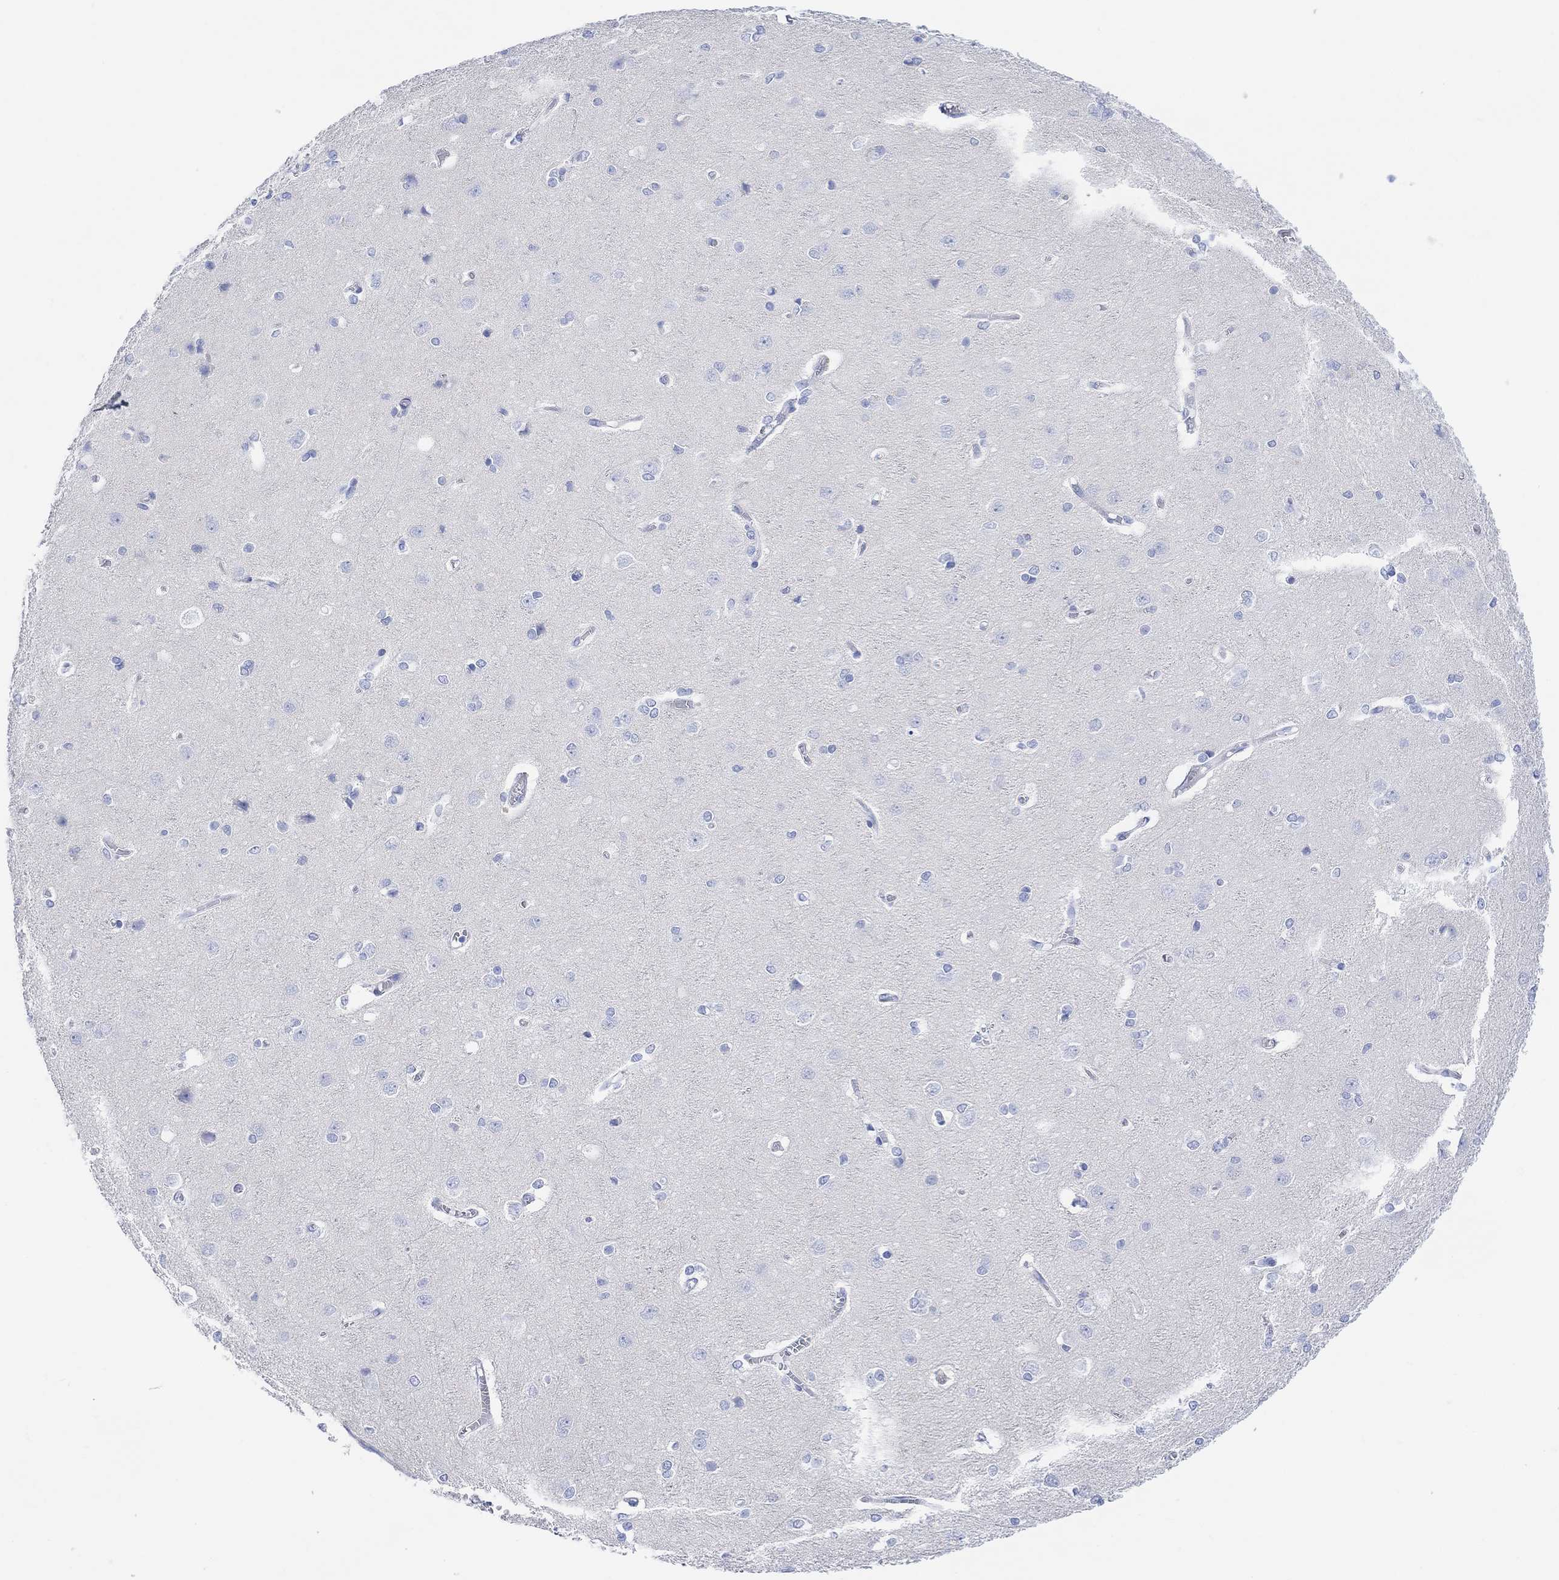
{"staining": {"intensity": "negative", "quantity": "none", "location": "none"}, "tissue": "cerebral cortex", "cell_type": "Endothelial cells", "image_type": "normal", "snomed": [{"axis": "morphology", "description": "Normal tissue, NOS"}, {"axis": "topography", "description": "Cerebral cortex"}], "caption": "A high-resolution micrograph shows IHC staining of unremarkable cerebral cortex, which displays no significant expression in endothelial cells.", "gene": "GNG13", "patient": {"sex": "male", "age": 37}}